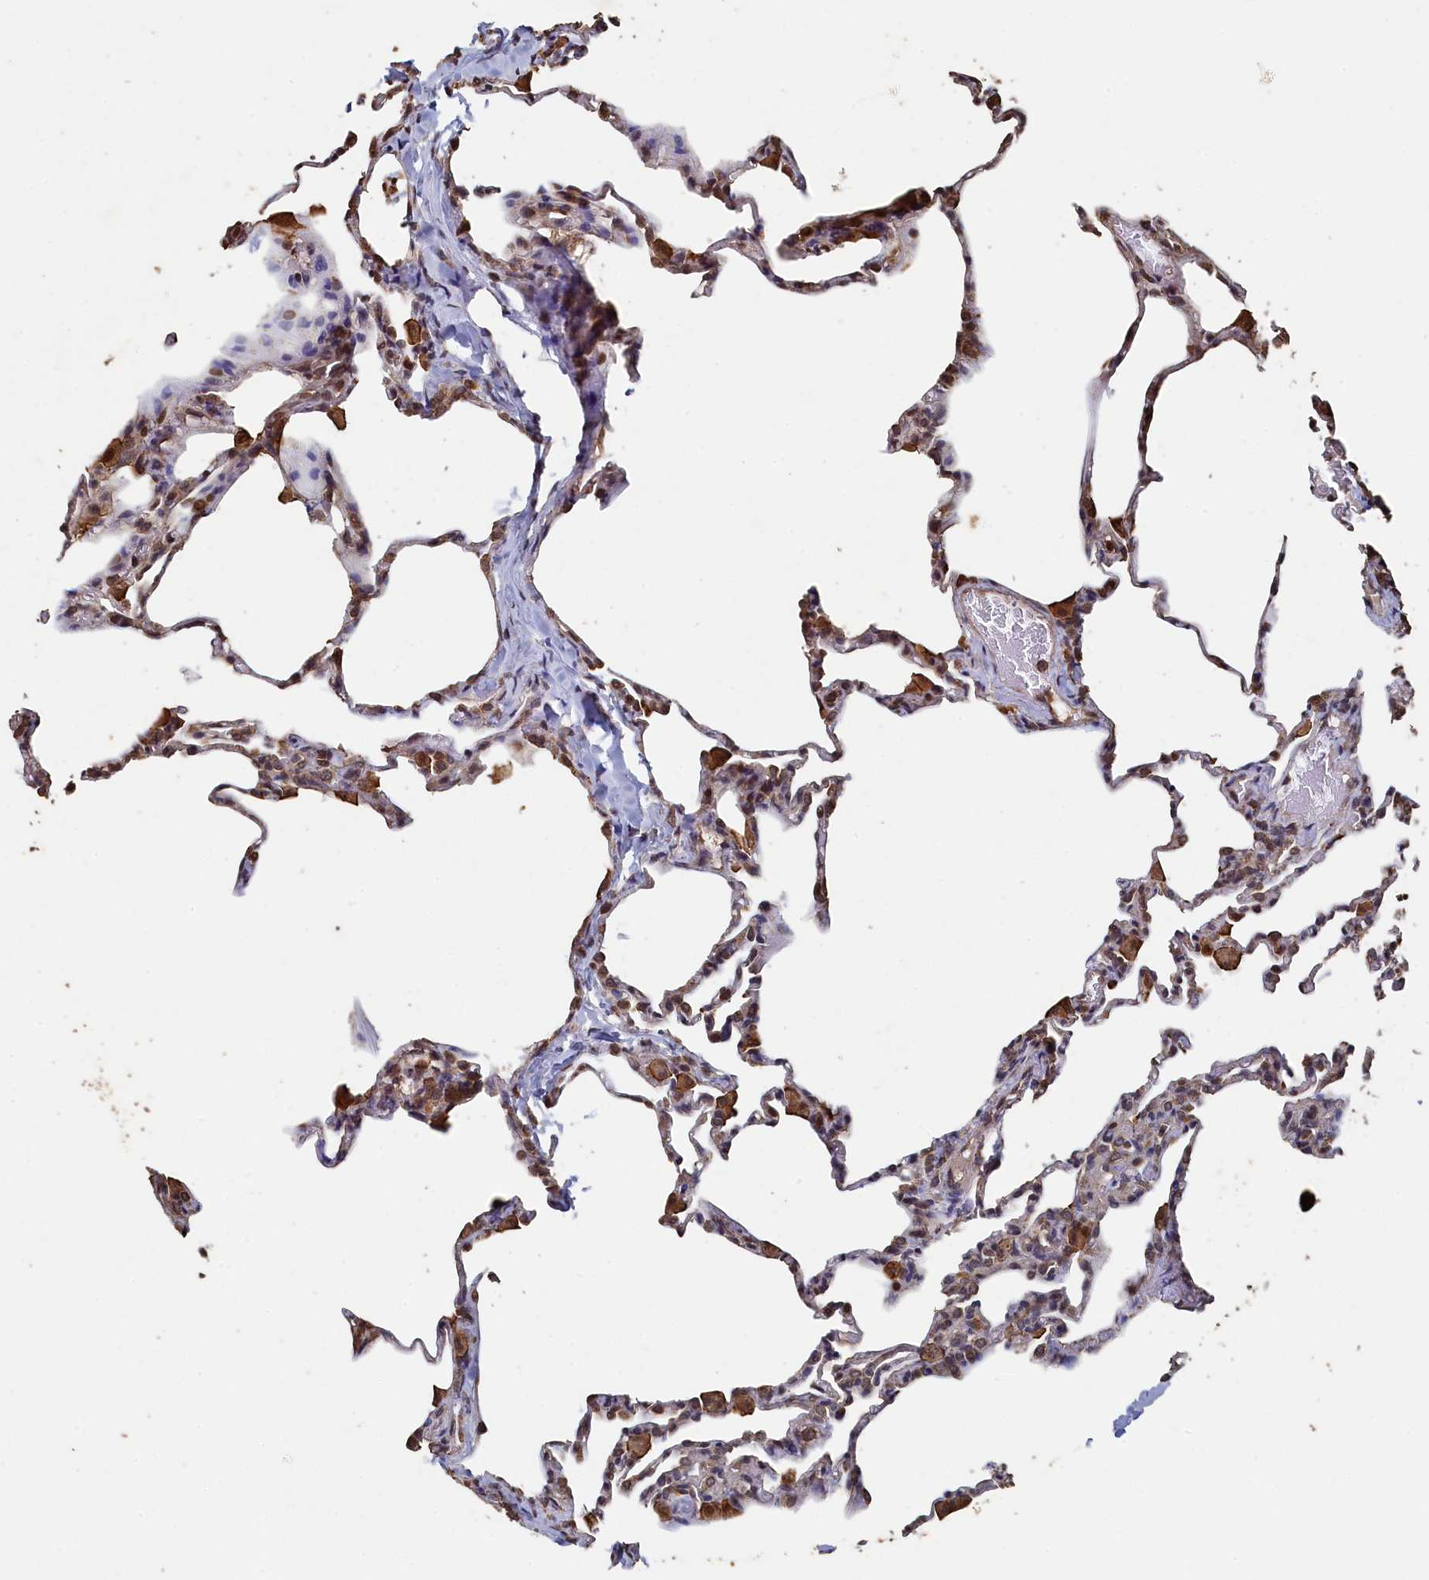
{"staining": {"intensity": "moderate", "quantity": "<25%", "location": "cytoplasmic/membranous"}, "tissue": "lung", "cell_type": "Alveolar cells", "image_type": "normal", "snomed": [{"axis": "morphology", "description": "Normal tissue, NOS"}, {"axis": "topography", "description": "Lung"}], "caption": "The histopathology image displays a brown stain indicating the presence of a protein in the cytoplasmic/membranous of alveolar cells in lung. The staining is performed using DAB brown chromogen to label protein expression. The nuclei are counter-stained blue using hematoxylin.", "gene": "PIGN", "patient": {"sex": "male", "age": 20}}